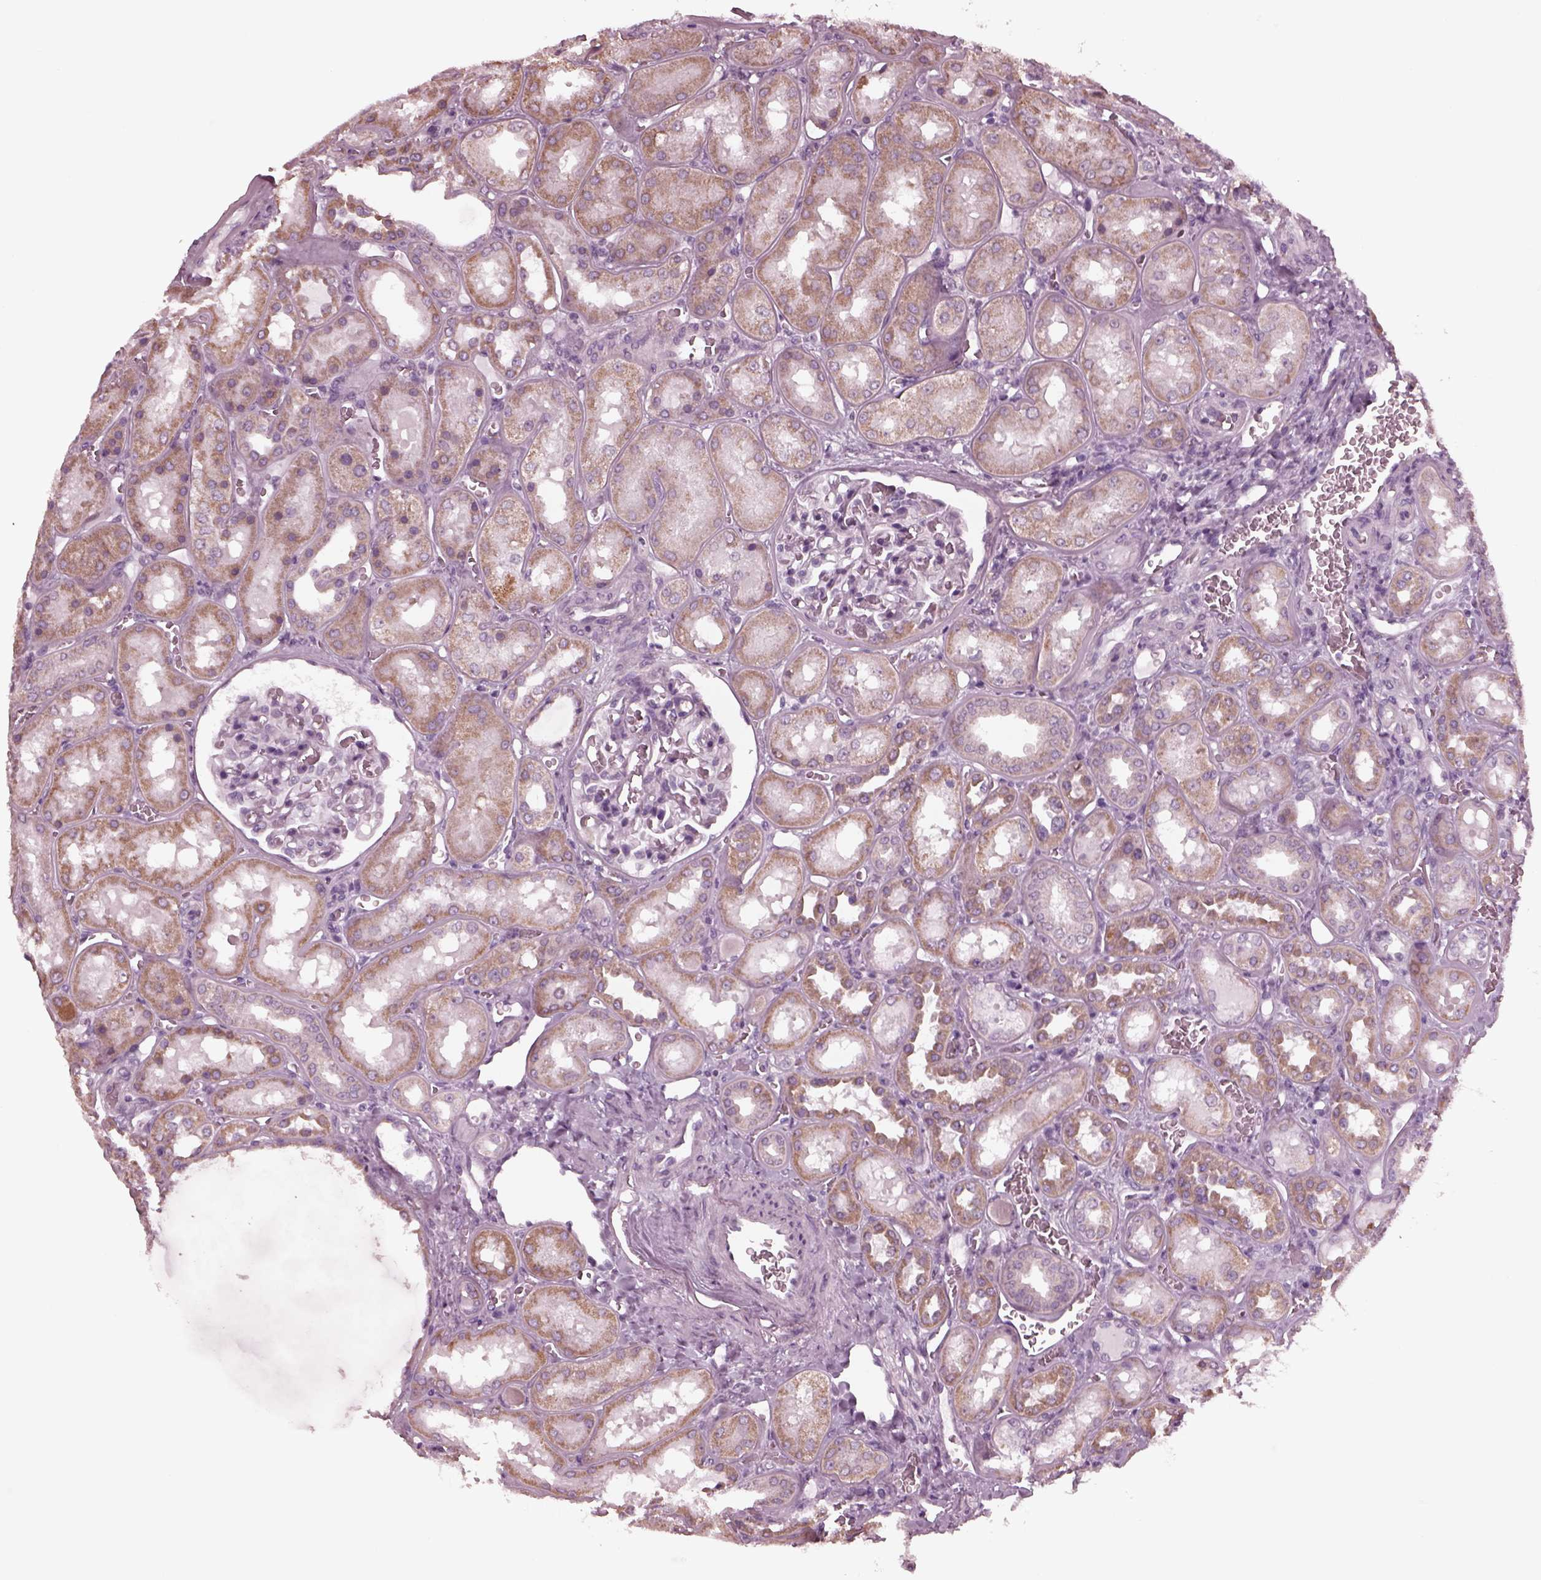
{"staining": {"intensity": "negative", "quantity": "none", "location": "none"}, "tissue": "kidney", "cell_type": "Cells in glomeruli", "image_type": "normal", "snomed": [{"axis": "morphology", "description": "Normal tissue, NOS"}, {"axis": "topography", "description": "Kidney"}], "caption": "Immunohistochemistry (IHC) micrograph of benign kidney: kidney stained with DAB shows no significant protein expression in cells in glomeruli.", "gene": "CELSR3", "patient": {"sex": "male", "age": 73}}